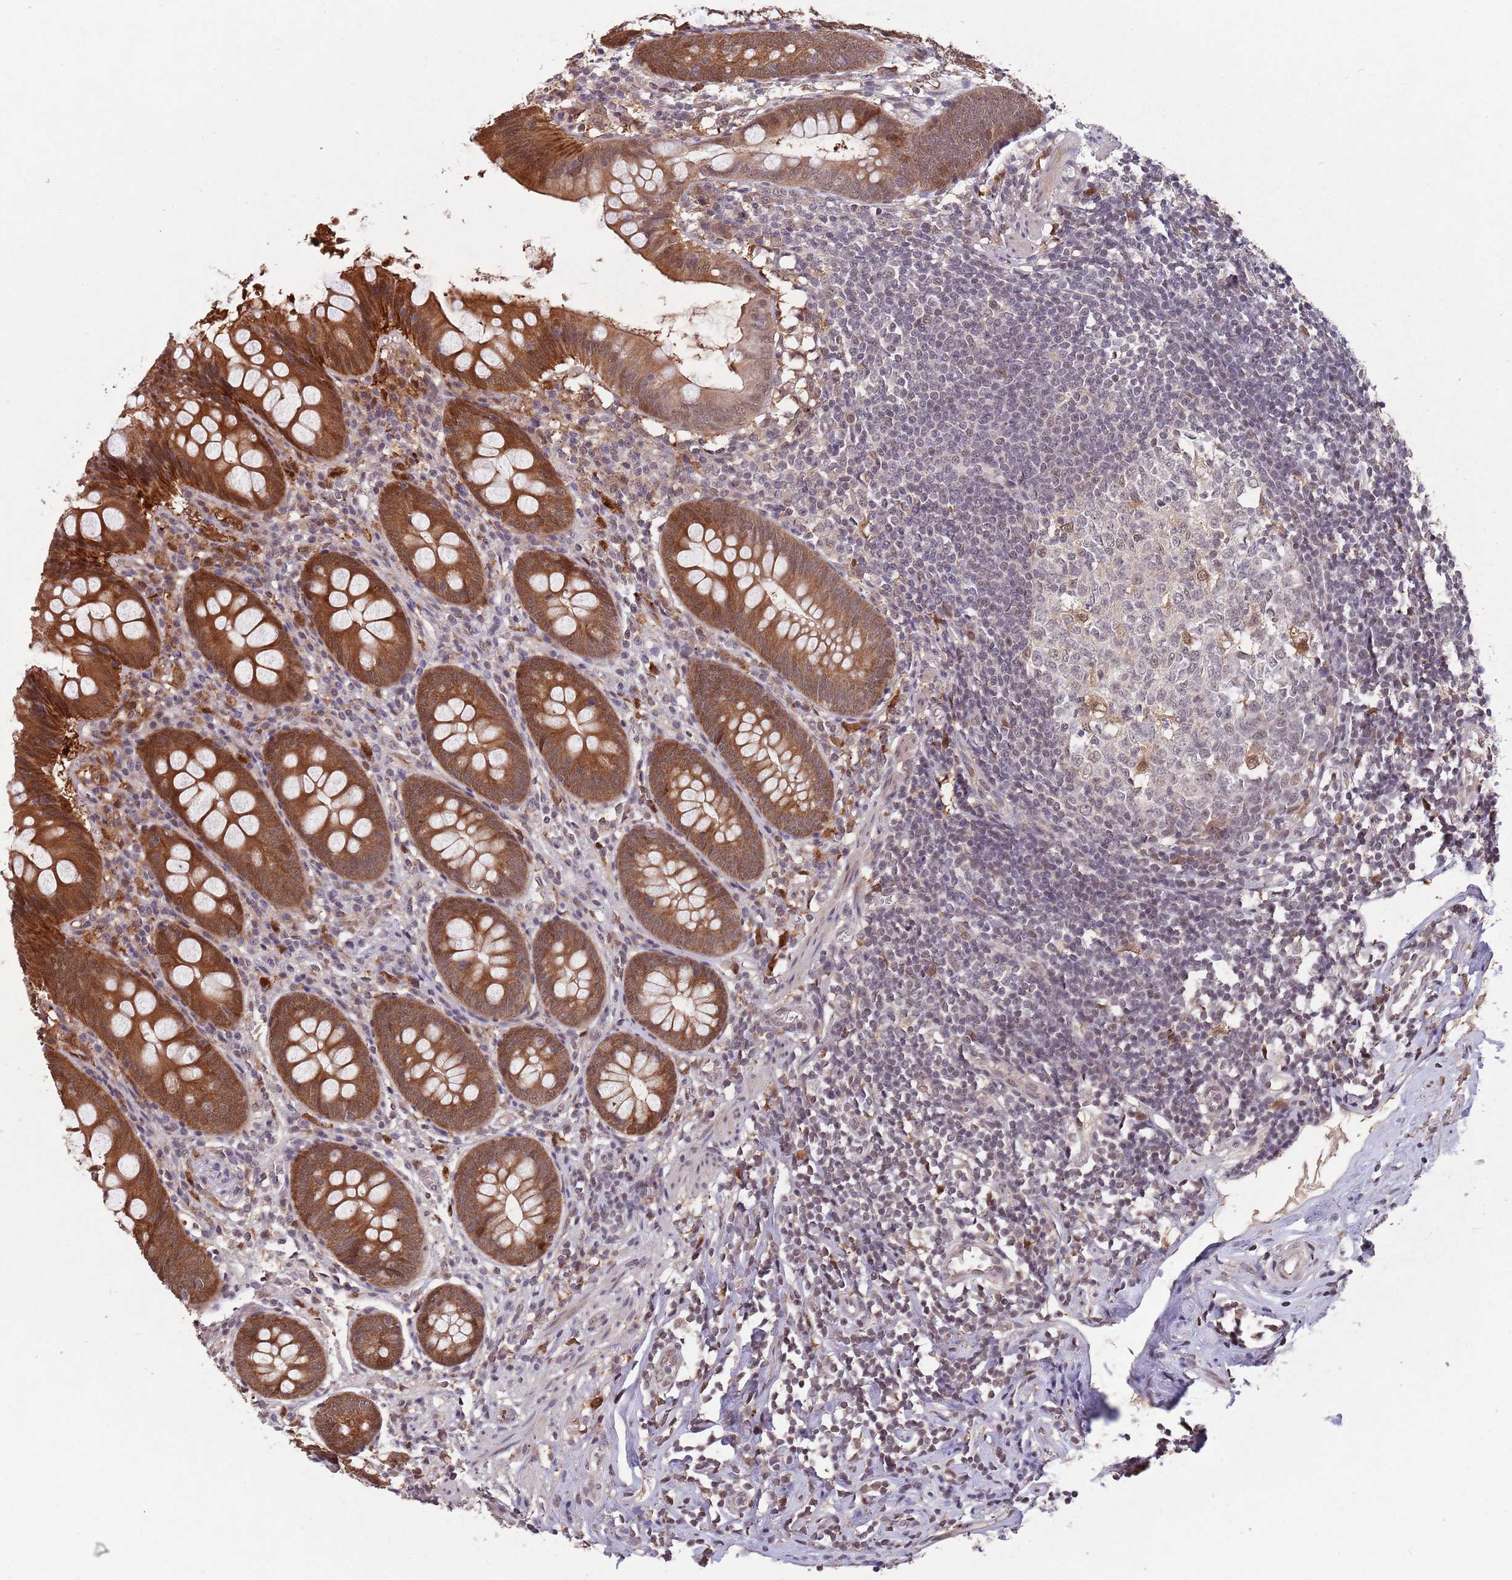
{"staining": {"intensity": "strong", "quantity": ">75%", "location": "cytoplasmic/membranous,nuclear"}, "tissue": "appendix", "cell_type": "Glandular cells", "image_type": "normal", "snomed": [{"axis": "morphology", "description": "Normal tissue, NOS"}, {"axis": "topography", "description": "Appendix"}], "caption": "An IHC image of benign tissue is shown. Protein staining in brown highlights strong cytoplasmic/membranous,nuclear positivity in appendix within glandular cells.", "gene": "ZNF639", "patient": {"sex": "female", "age": 51}}